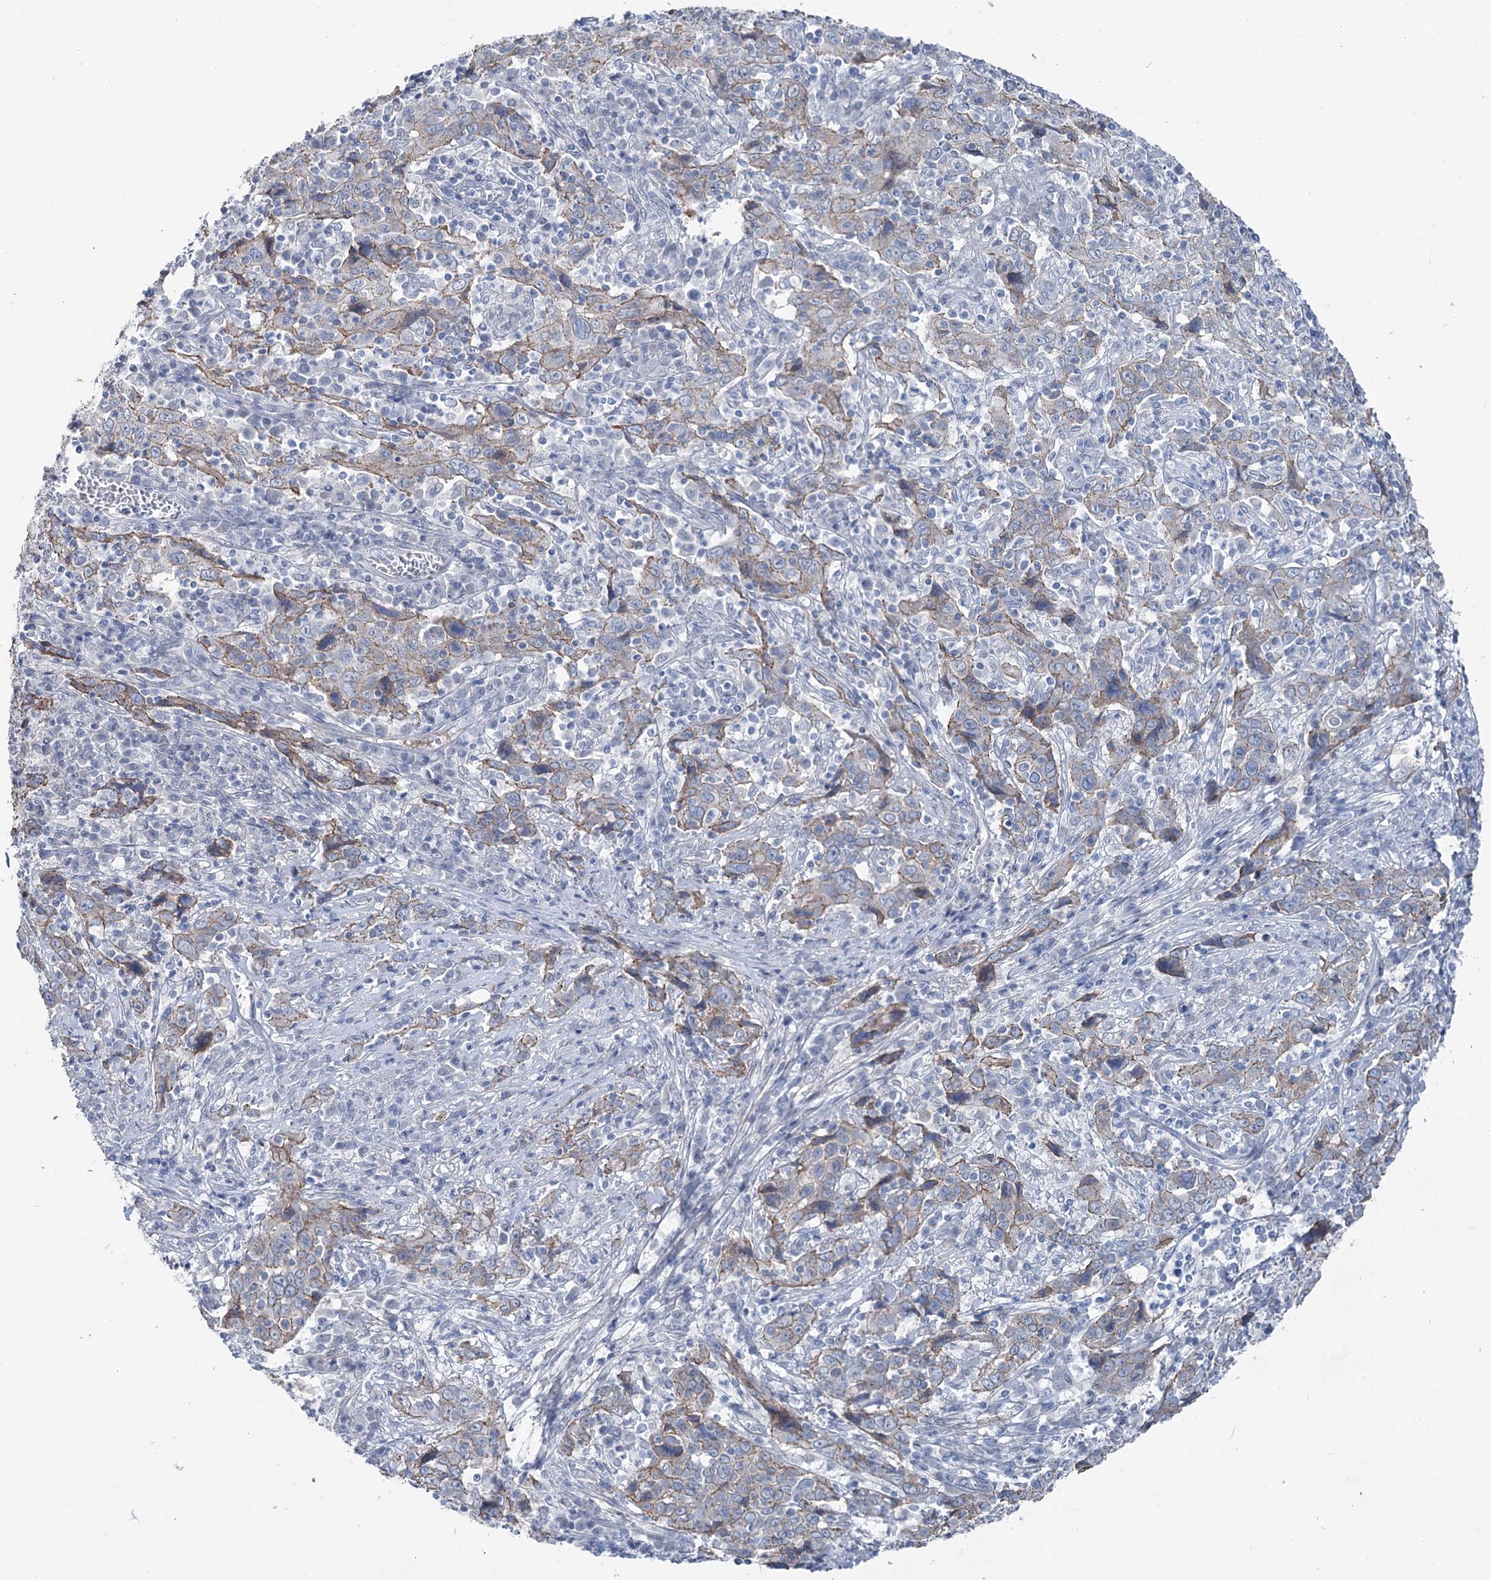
{"staining": {"intensity": "moderate", "quantity": "25%-75%", "location": "cytoplasmic/membranous"}, "tissue": "cervical cancer", "cell_type": "Tumor cells", "image_type": "cancer", "snomed": [{"axis": "morphology", "description": "Squamous cell carcinoma, NOS"}, {"axis": "topography", "description": "Cervix"}], "caption": "This is an image of IHC staining of cervical cancer, which shows moderate staining in the cytoplasmic/membranous of tumor cells.", "gene": "FAM120B", "patient": {"sex": "female", "age": 46}}